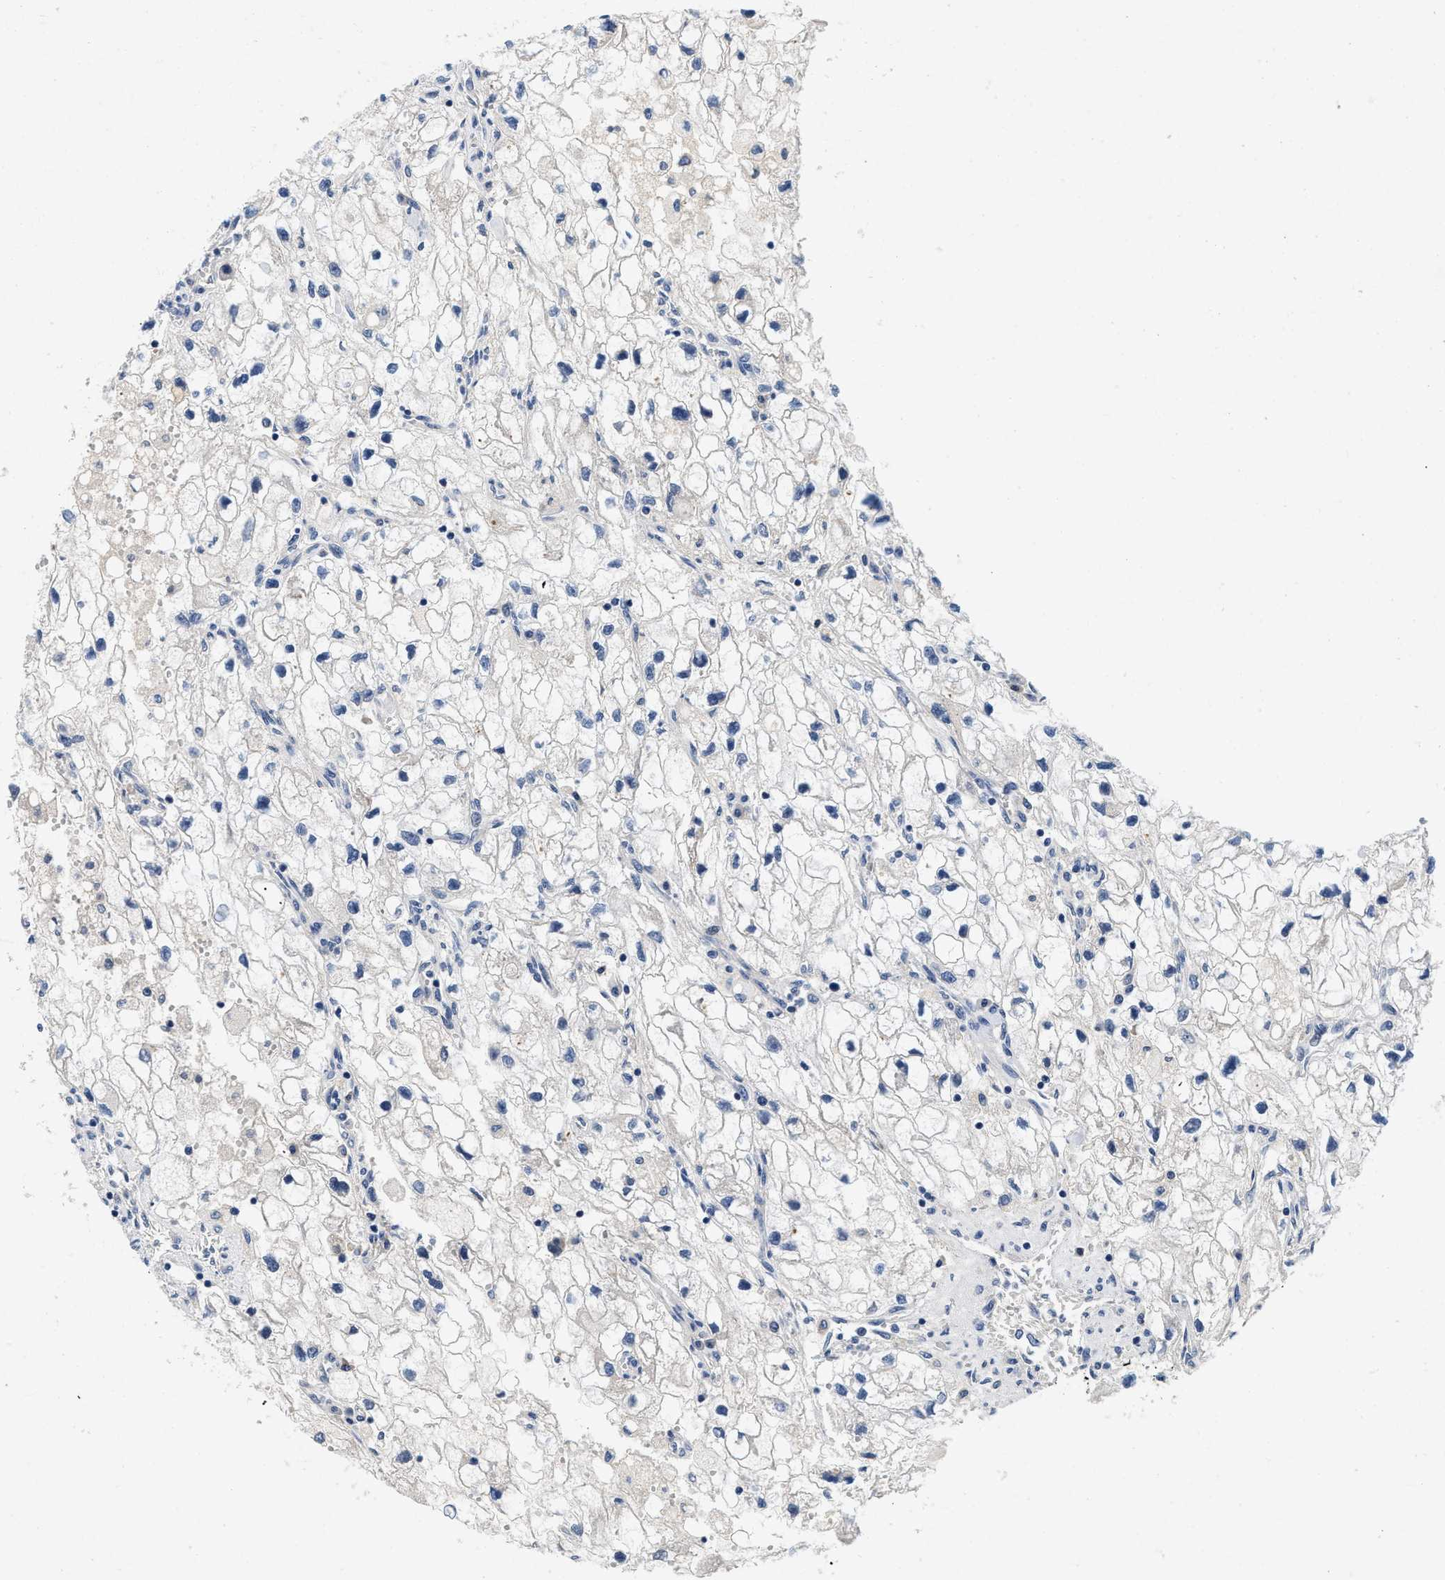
{"staining": {"intensity": "negative", "quantity": "none", "location": "none"}, "tissue": "renal cancer", "cell_type": "Tumor cells", "image_type": "cancer", "snomed": [{"axis": "morphology", "description": "Adenocarcinoma, NOS"}, {"axis": "topography", "description": "Kidney"}], "caption": "Renal cancer (adenocarcinoma) stained for a protein using immunohistochemistry (IHC) exhibits no positivity tumor cells.", "gene": "PDP1", "patient": {"sex": "female", "age": 70}}